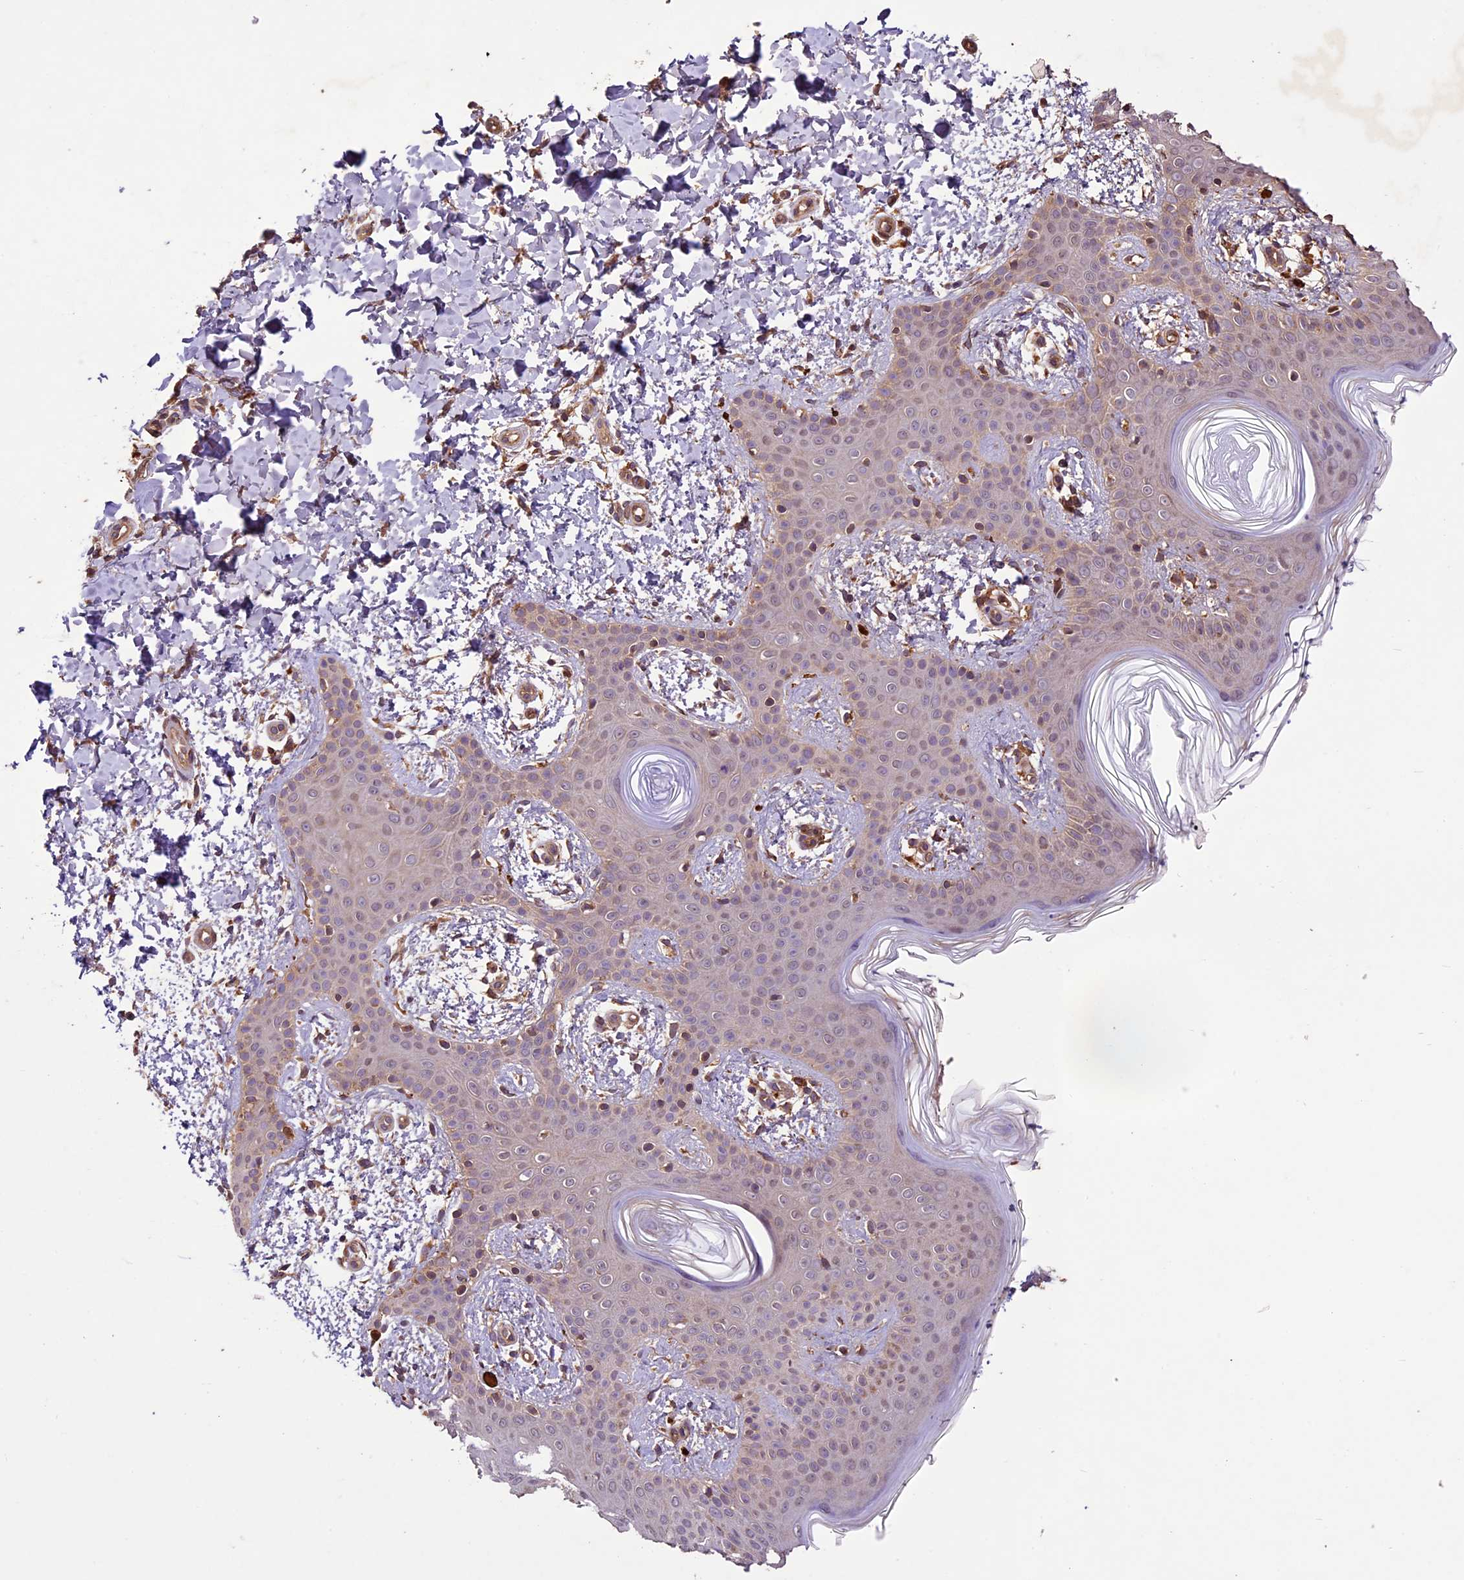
{"staining": {"intensity": "strong", "quantity": ">75%", "location": "cytoplasmic/membranous"}, "tissue": "skin", "cell_type": "Fibroblasts", "image_type": "normal", "snomed": [{"axis": "morphology", "description": "Normal tissue, NOS"}, {"axis": "topography", "description": "Skin"}], "caption": "Immunohistochemistry (DAB) staining of normal skin exhibits strong cytoplasmic/membranous protein expression in about >75% of fibroblasts. Immunohistochemistry stains the protein of interest in brown and the nuclei are stained blue.", "gene": "CRLF1", "patient": {"sex": "male", "age": 36}}